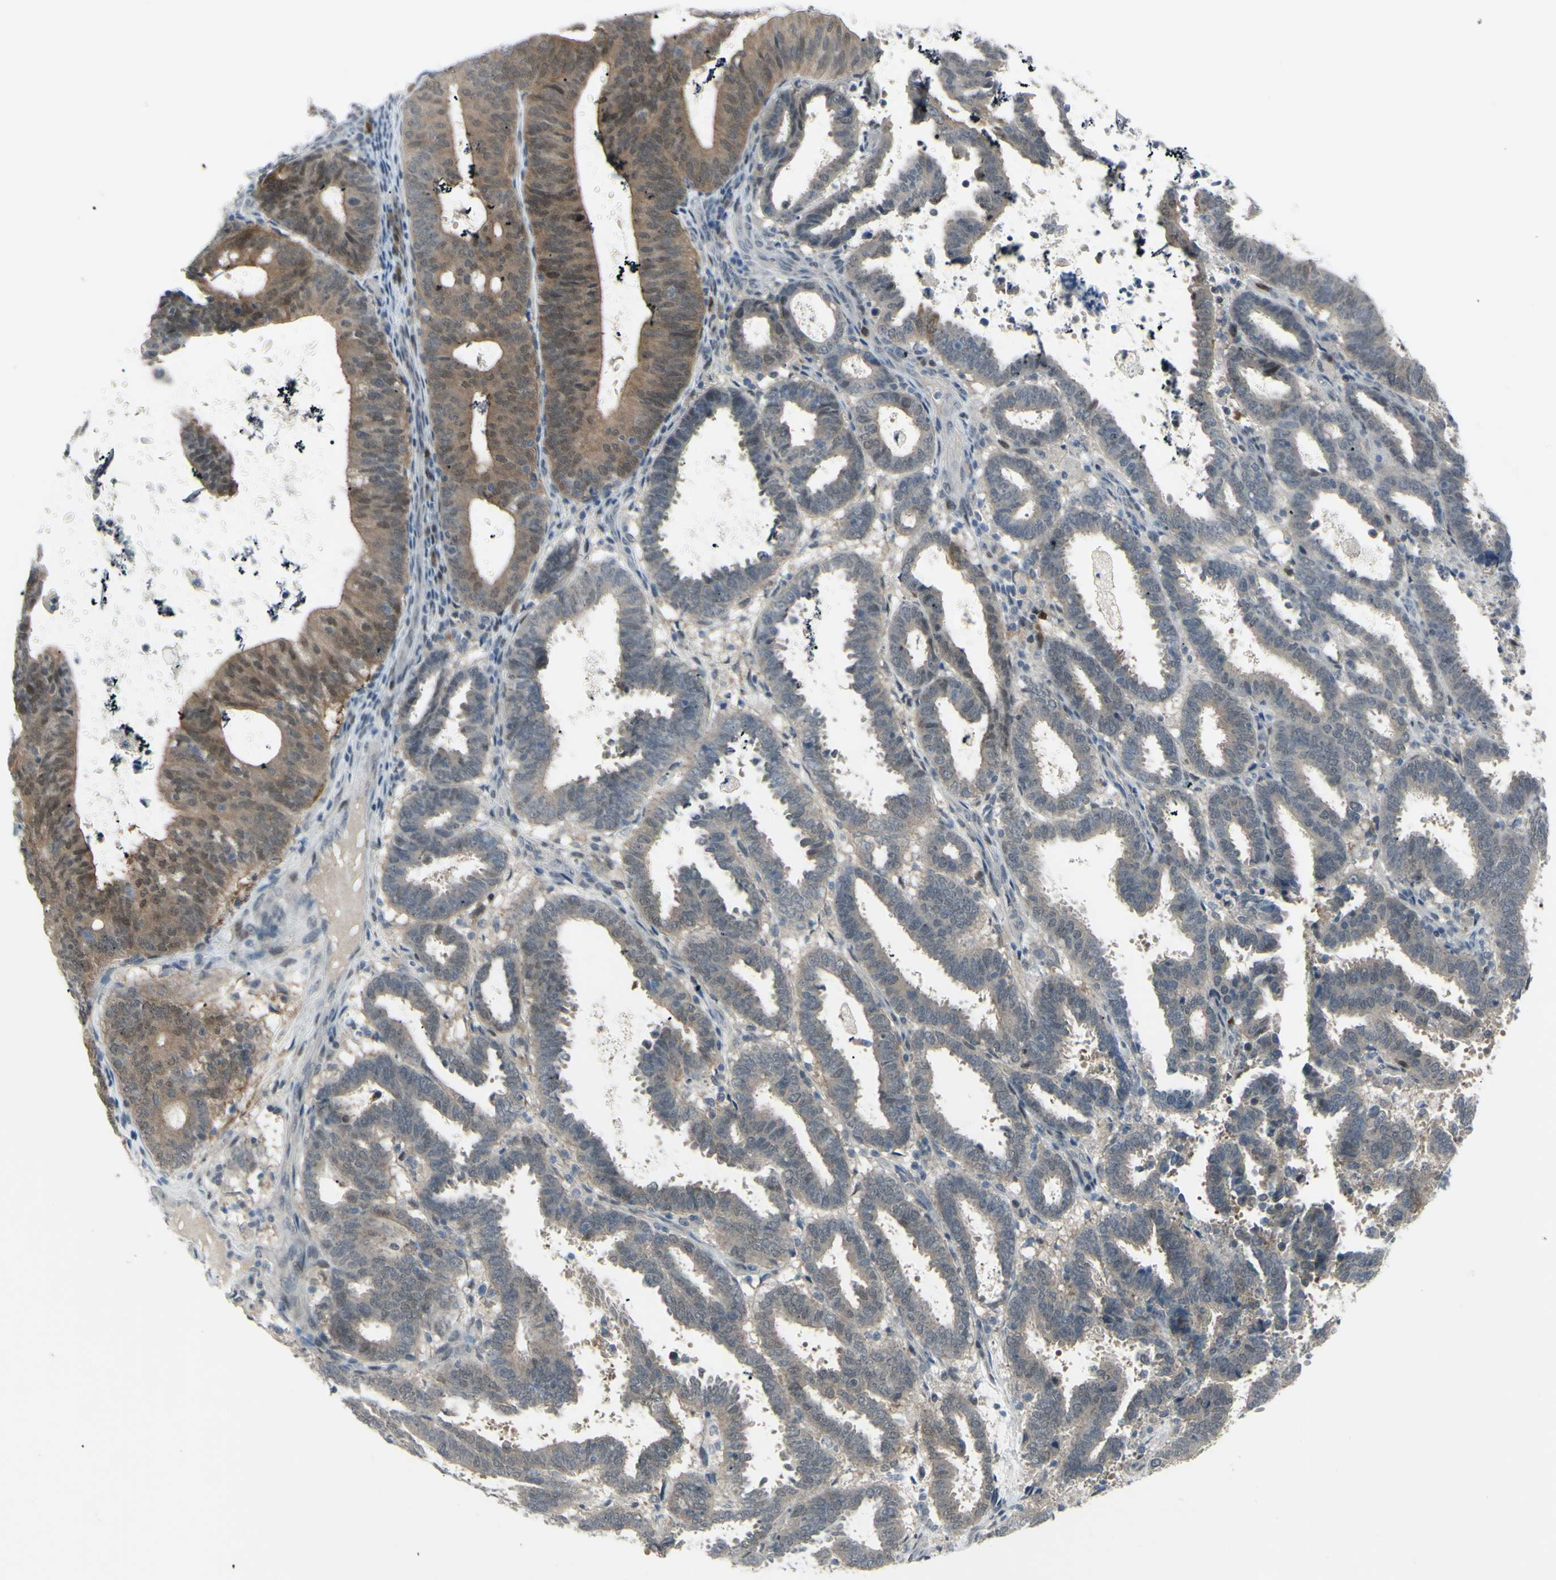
{"staining": {"intensity": "weak", "quantity": "25%-75%", "location": "cytoplasmic/membranous"}, "tissue": "endometrial cancer", "cell_type": "Tumor cells", "image_type": "cancer", "snomed": [{"axis": "morphology", "description": "Adenocarcinoma, NOS"}, {"axis": "topography", "description": "Uterus"}], "caption": "IHC image of neoplastic tissue: adenocarcinoma (endometrial) stained using immunohistochemistry (IHC) demonstrates low levels of weak protein expression localized specifically in the cytoplasmic/membranous of tumor cells, appearing as a cytoplasmic/membranous brown color.", "gene": "ETNK1", "patient": {"sex": "female", "age": 83}}